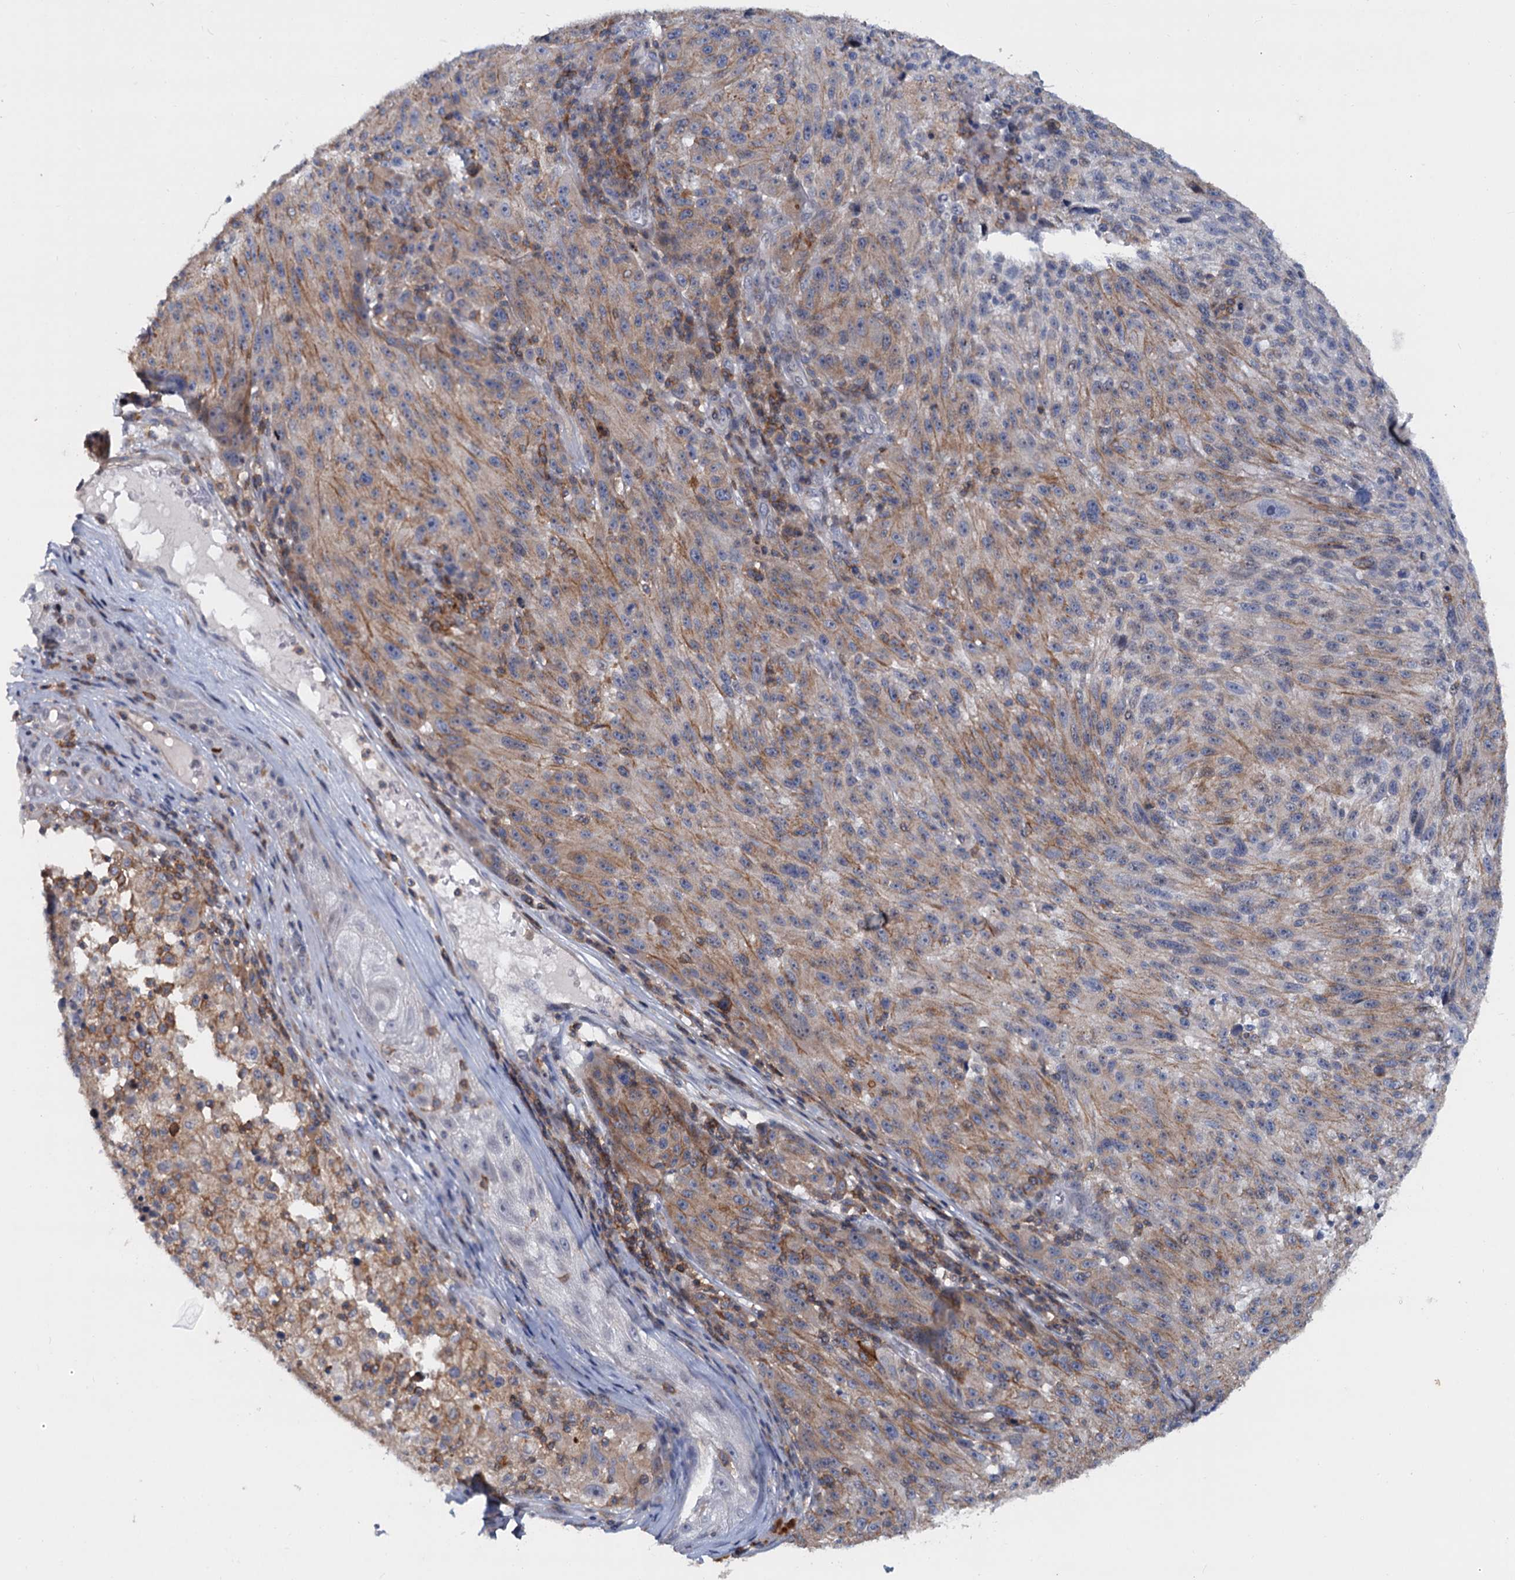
{"staining": {"intensity": "moderate", "quantity": ">75%", "location": "cytoplasmic/membranous"}, "tissue": "melanoma", "cell_type": "Tumor cells", "image_type": "cancer", "snomed": [{"axis": "morphology", "description": "Malignant melanoma, NOS"}, {"axis": "topography", "description": "Skin"}], "caption": "Melanoma stained with immunohistochemistry displays moderate cytoplasmic/membranous staining in approximately >75% of tumor cells.", "gene": "LRCH4", "patient": {"sex": "male", "age": 53}}